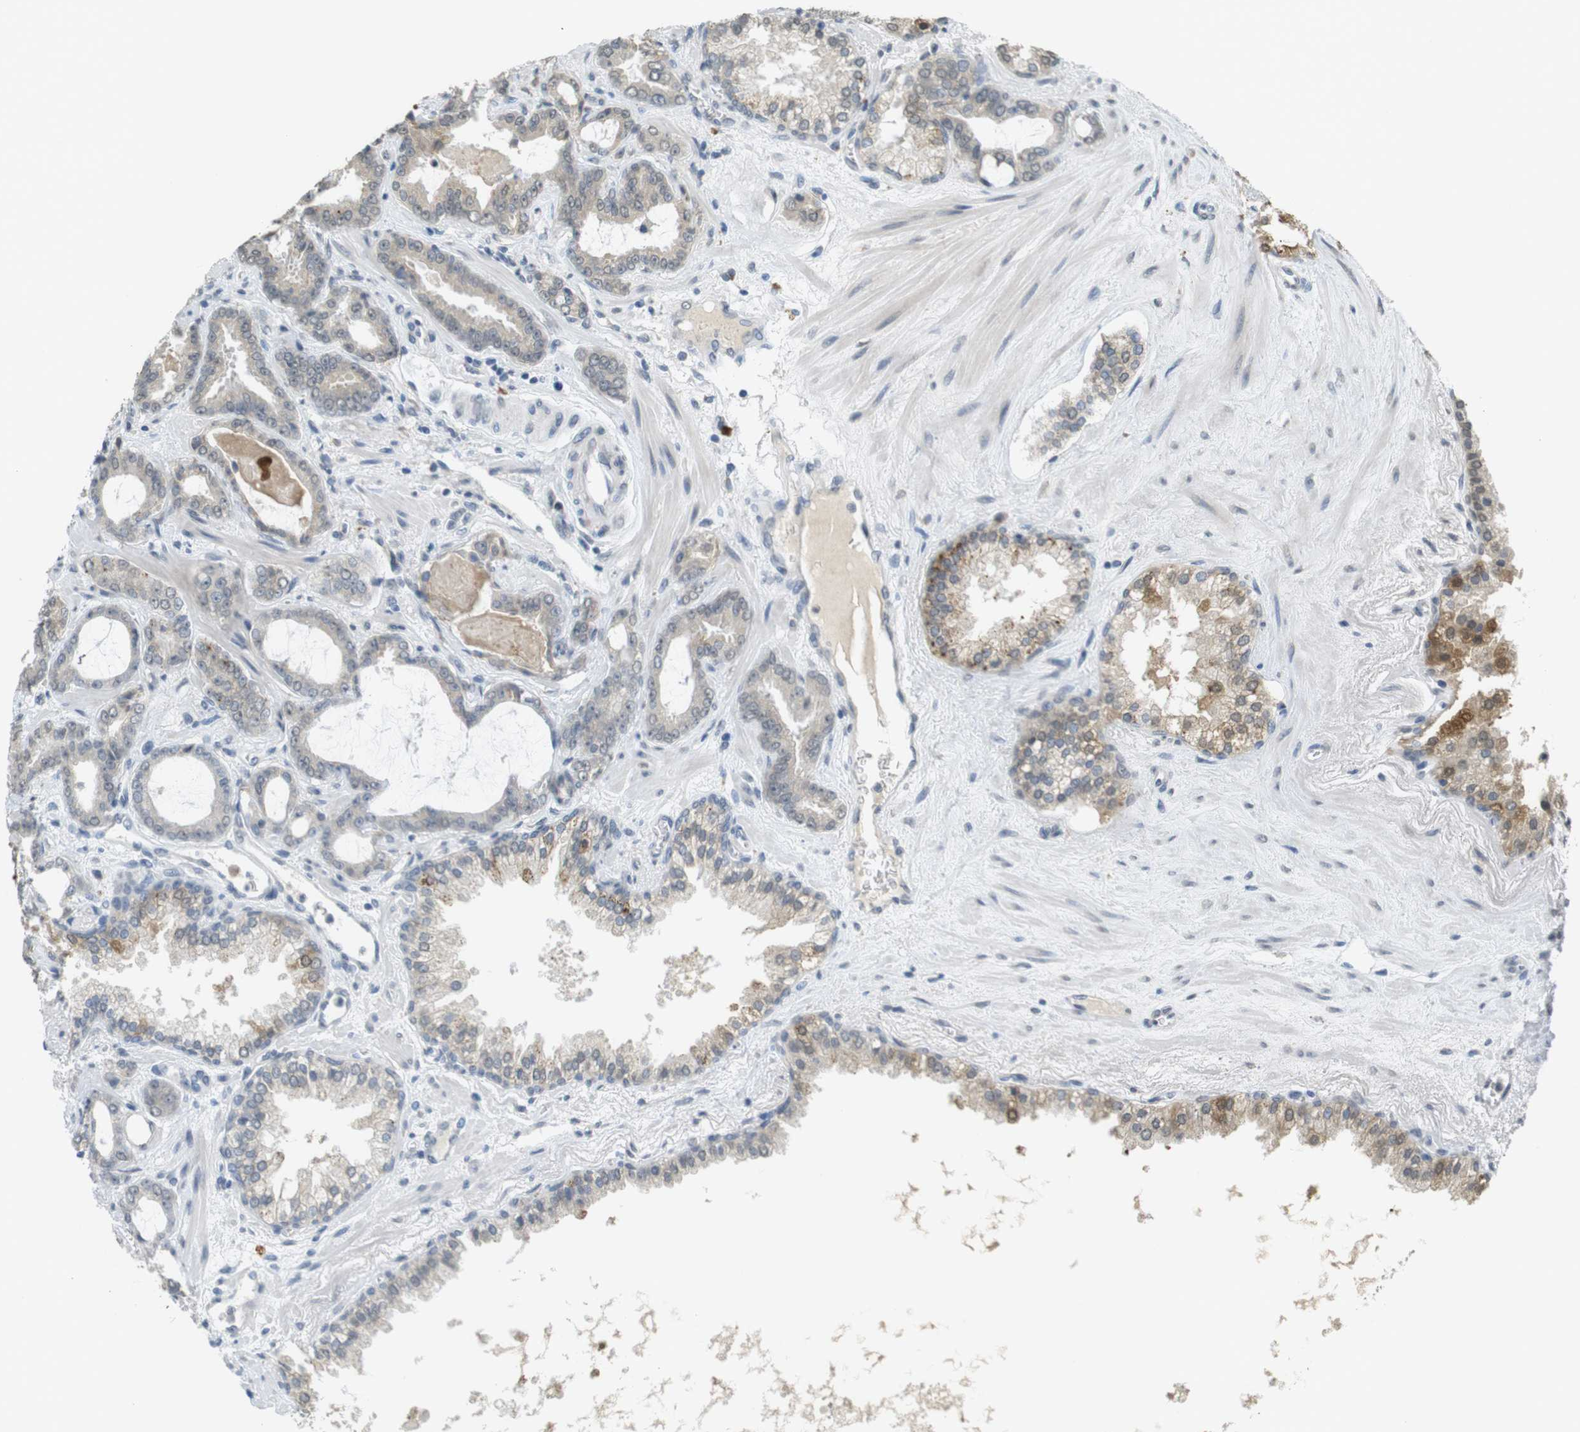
{"staining": {"intensity": "weak", "quantity": "<25%", "location": "cytoplasmic/membranous"}, "tissue": "prostate cancer", "cell_type": "Tumor cells", "image_type": "cancer", "snomed": [{"axis": "morphology", "description": "Adenocarcinoma, Low grade"}, {"axis": "topography", "description": "Prostate"}], "caption": "Immunohistochemistry (IHC) of human prostate cancer exhibits no staining in tumor cells.", "gene": "FZD10", "patient": {"sex": "male", "age": 60}}